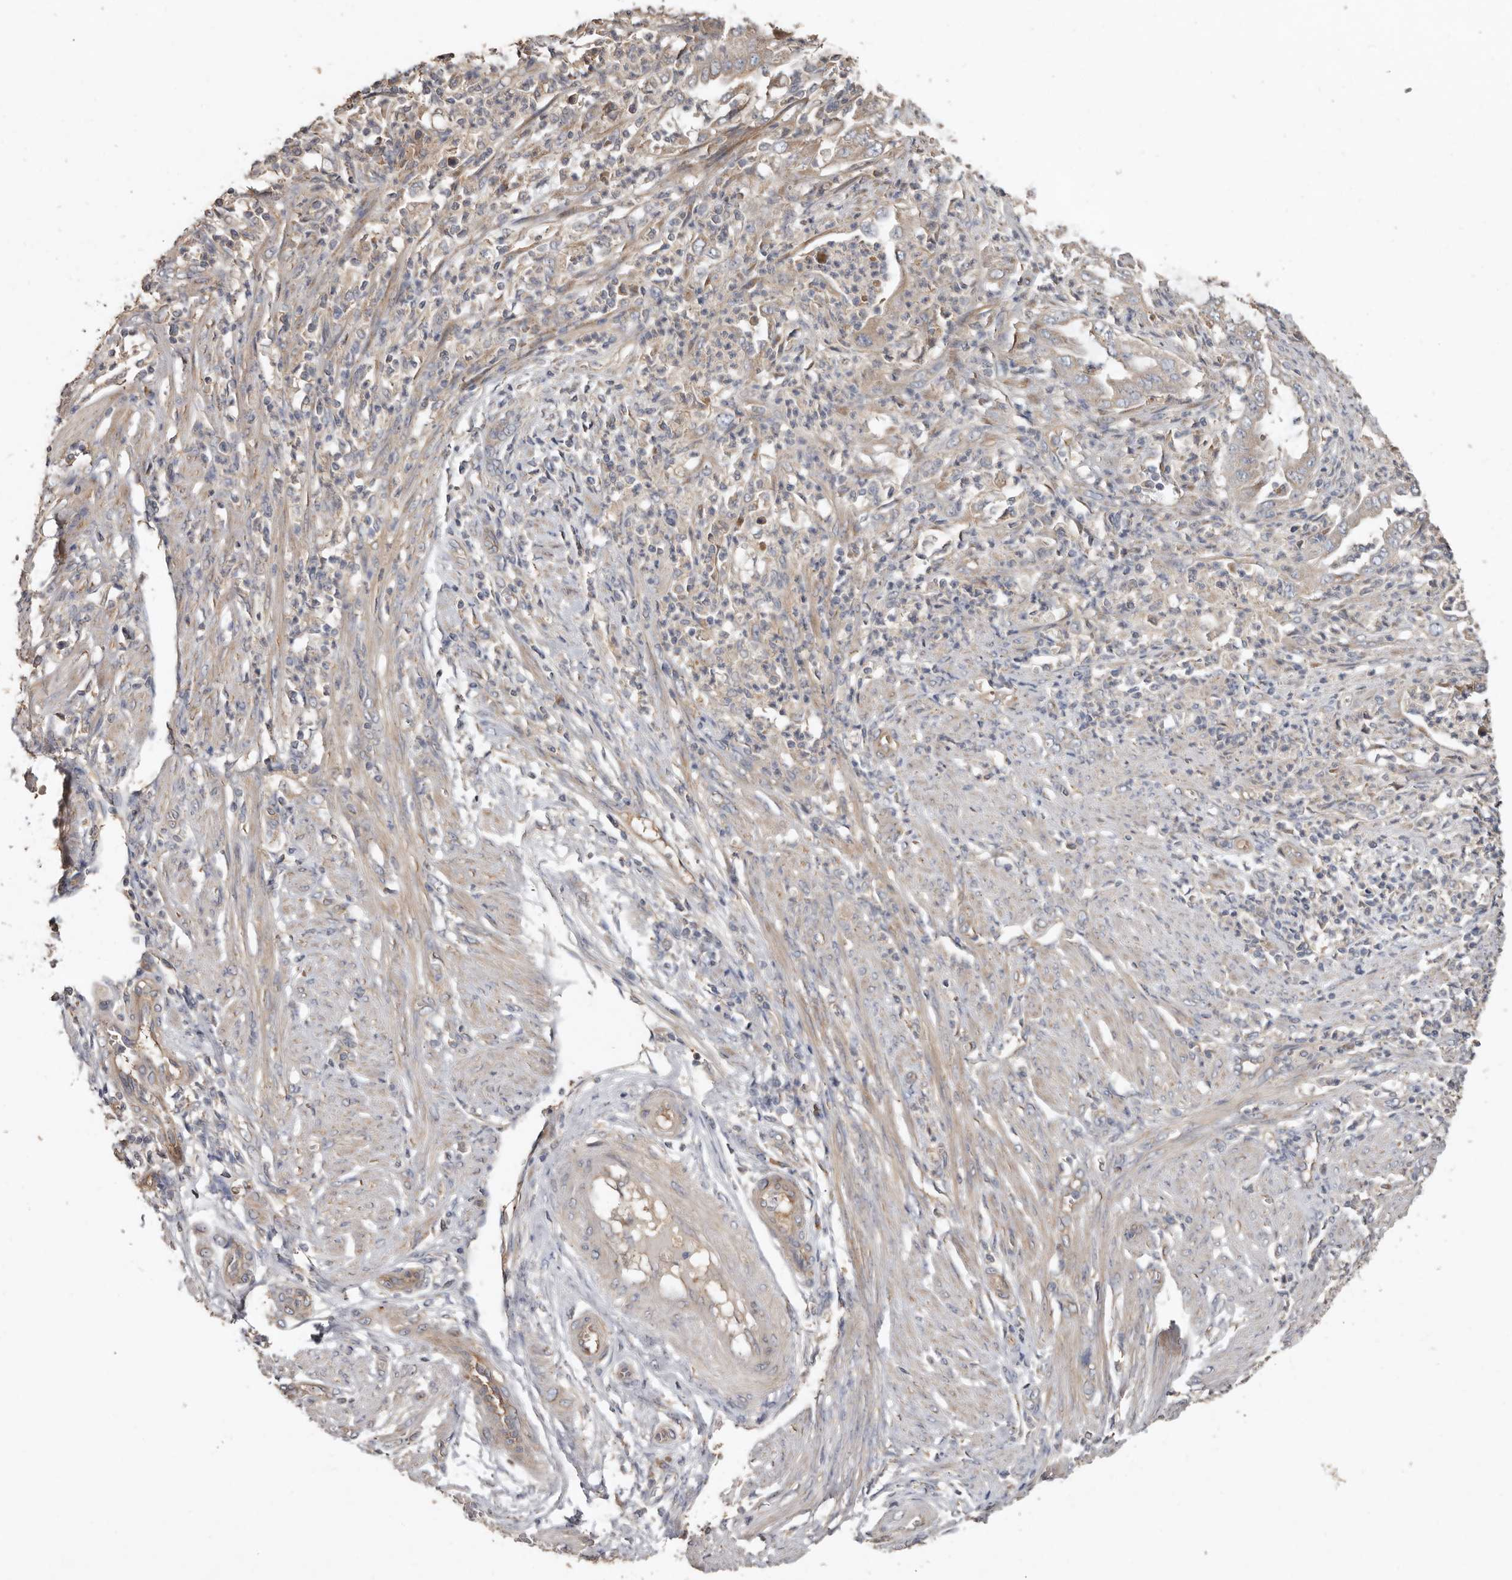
{"staining": {"intensity": "weak", "quantity": "<25%", "location": "cytoplasmic/membranous"}, "tissue": "endometrial cancer", "cell_type": "Tumor cells", "image_type": "cancer", "snomed": [{"axis": "morphology", "description": "Adenocarcinoma, NOS"}, {"axis": "topography", "description": "Endometrium"}], "caption": "The histopathology image reveals no staining of tumor cells in endometrial cancer (adenocarcinoma).", "gene": "FLCN", "patient": {"sex": "female", "age": 51}}